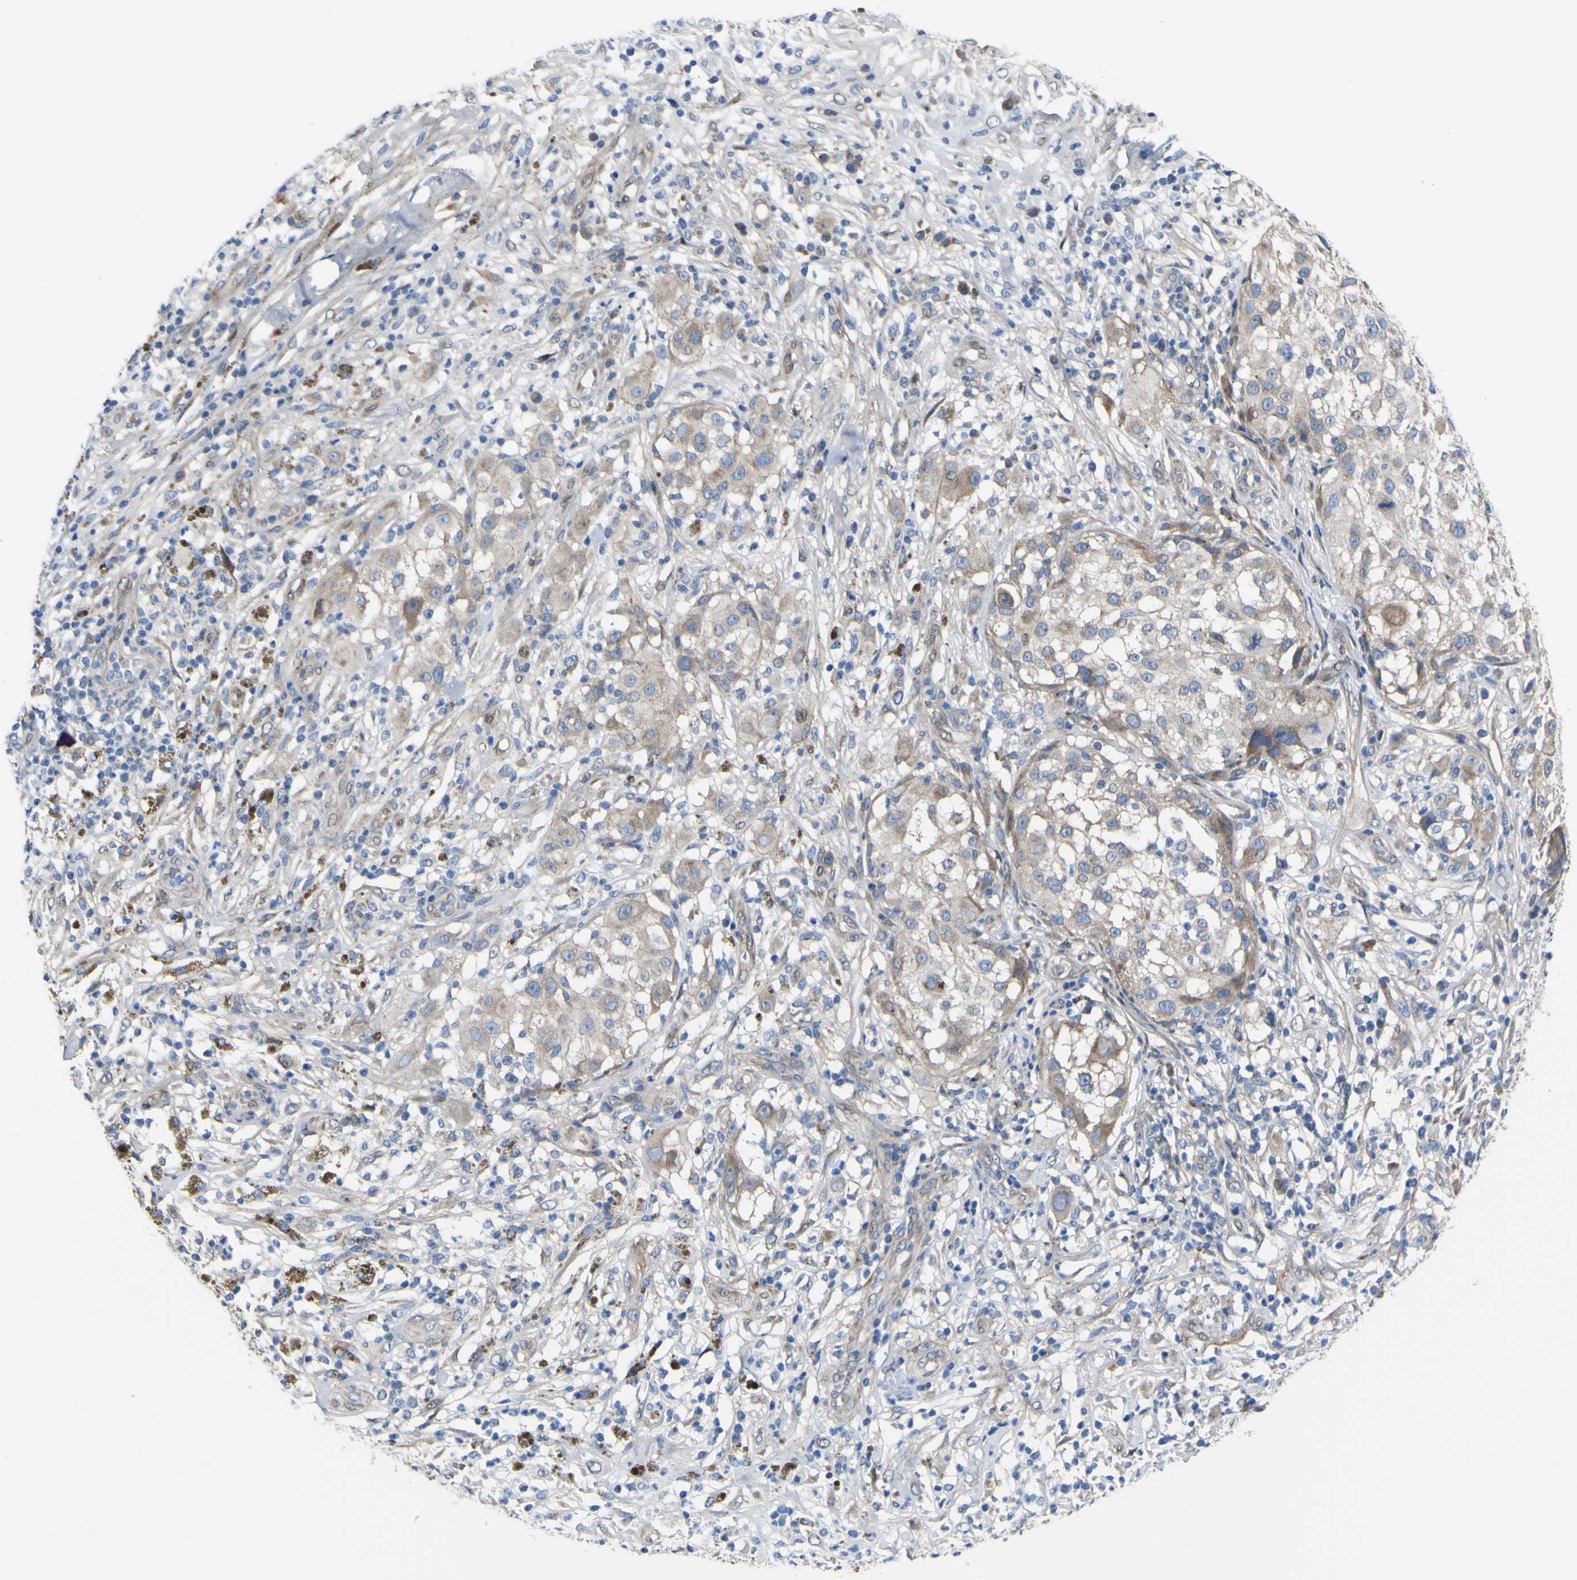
{"staining": {"intensity": "moderate", "quantity": ">75%", "location": "cytoplasmic/membranous"}, "tissue": "melanoma", "cell_type": "Tumor cells", "image_type": "cancer", "snomed": [{"axis": "morphology", "description": "Necrosis, NOS"}, {"axis": "morphology", "description": "Malignant melanoma, NOS"}, {"axis": "topography", "description": "Skin"}], "caption": "Melanoma tissue shows moderate cytoplasmic/membranous staining in about >75% of tumor cells", "gene": "LRRN1", "patient": {"sex": "female", "age": 87}}